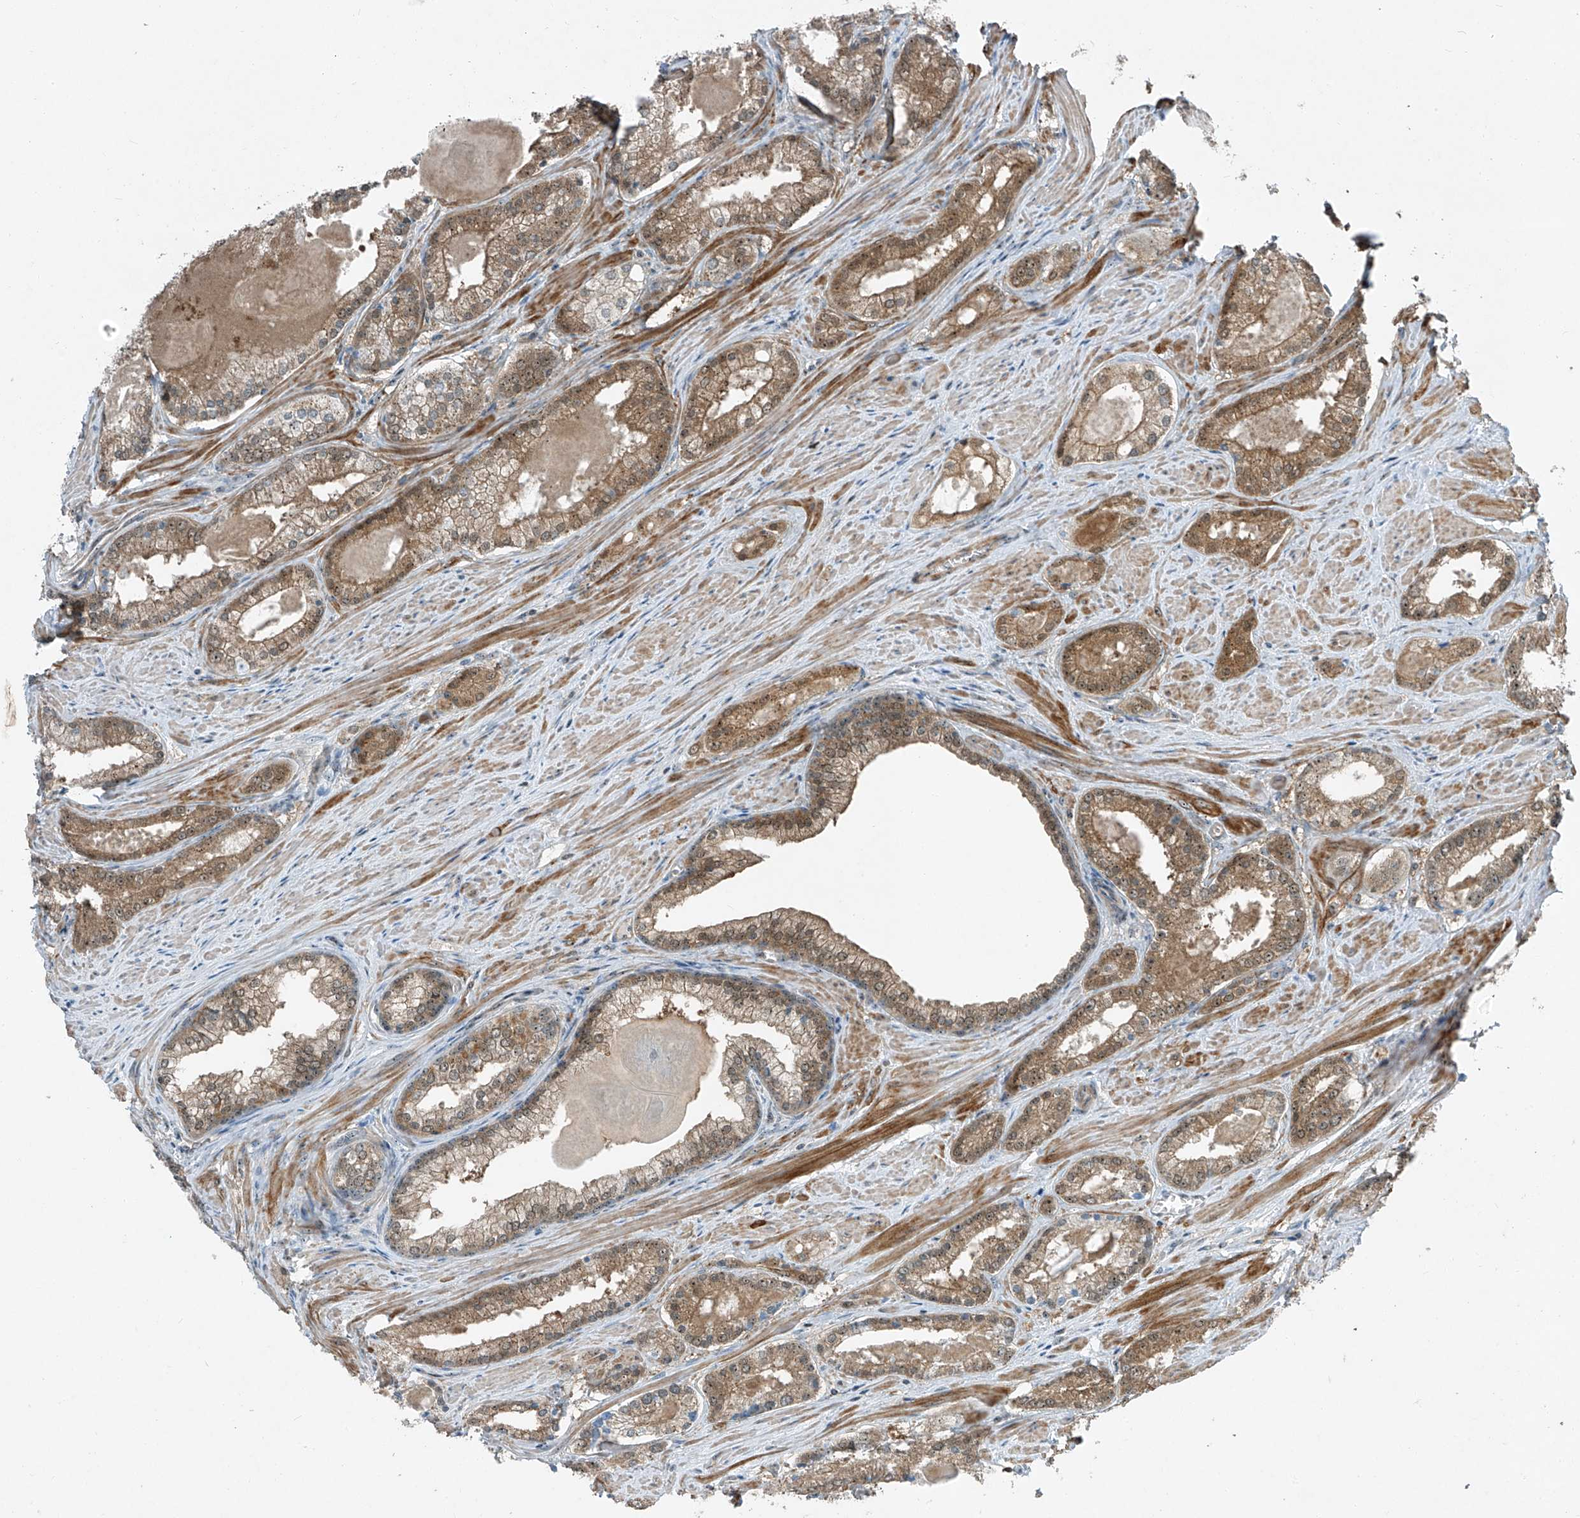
{"staining": {"intensity": "moderate", "quantity": ">75%", "location": "cytoplasmic/membranous,nuclear"}, "tissue": "prostate cancer", "cell_type": "Tumor cells", "image_type": "cancer", "snomed": [{"axis": "morphology", "description": "Adenocarcinoma, Low grade"}, {"axis": "topography", "description": "Prostate"}], "caption": "About >75% of tumor cells in human adenocarcinoma (low-grade) (prostate) exhibit moderate cytoplasmic/membranous and nuclear protein positivity as visualized by brown immunohistochemical staining.", "gene": "PPCS", "patient": {"sex": "male", "age": 54}}